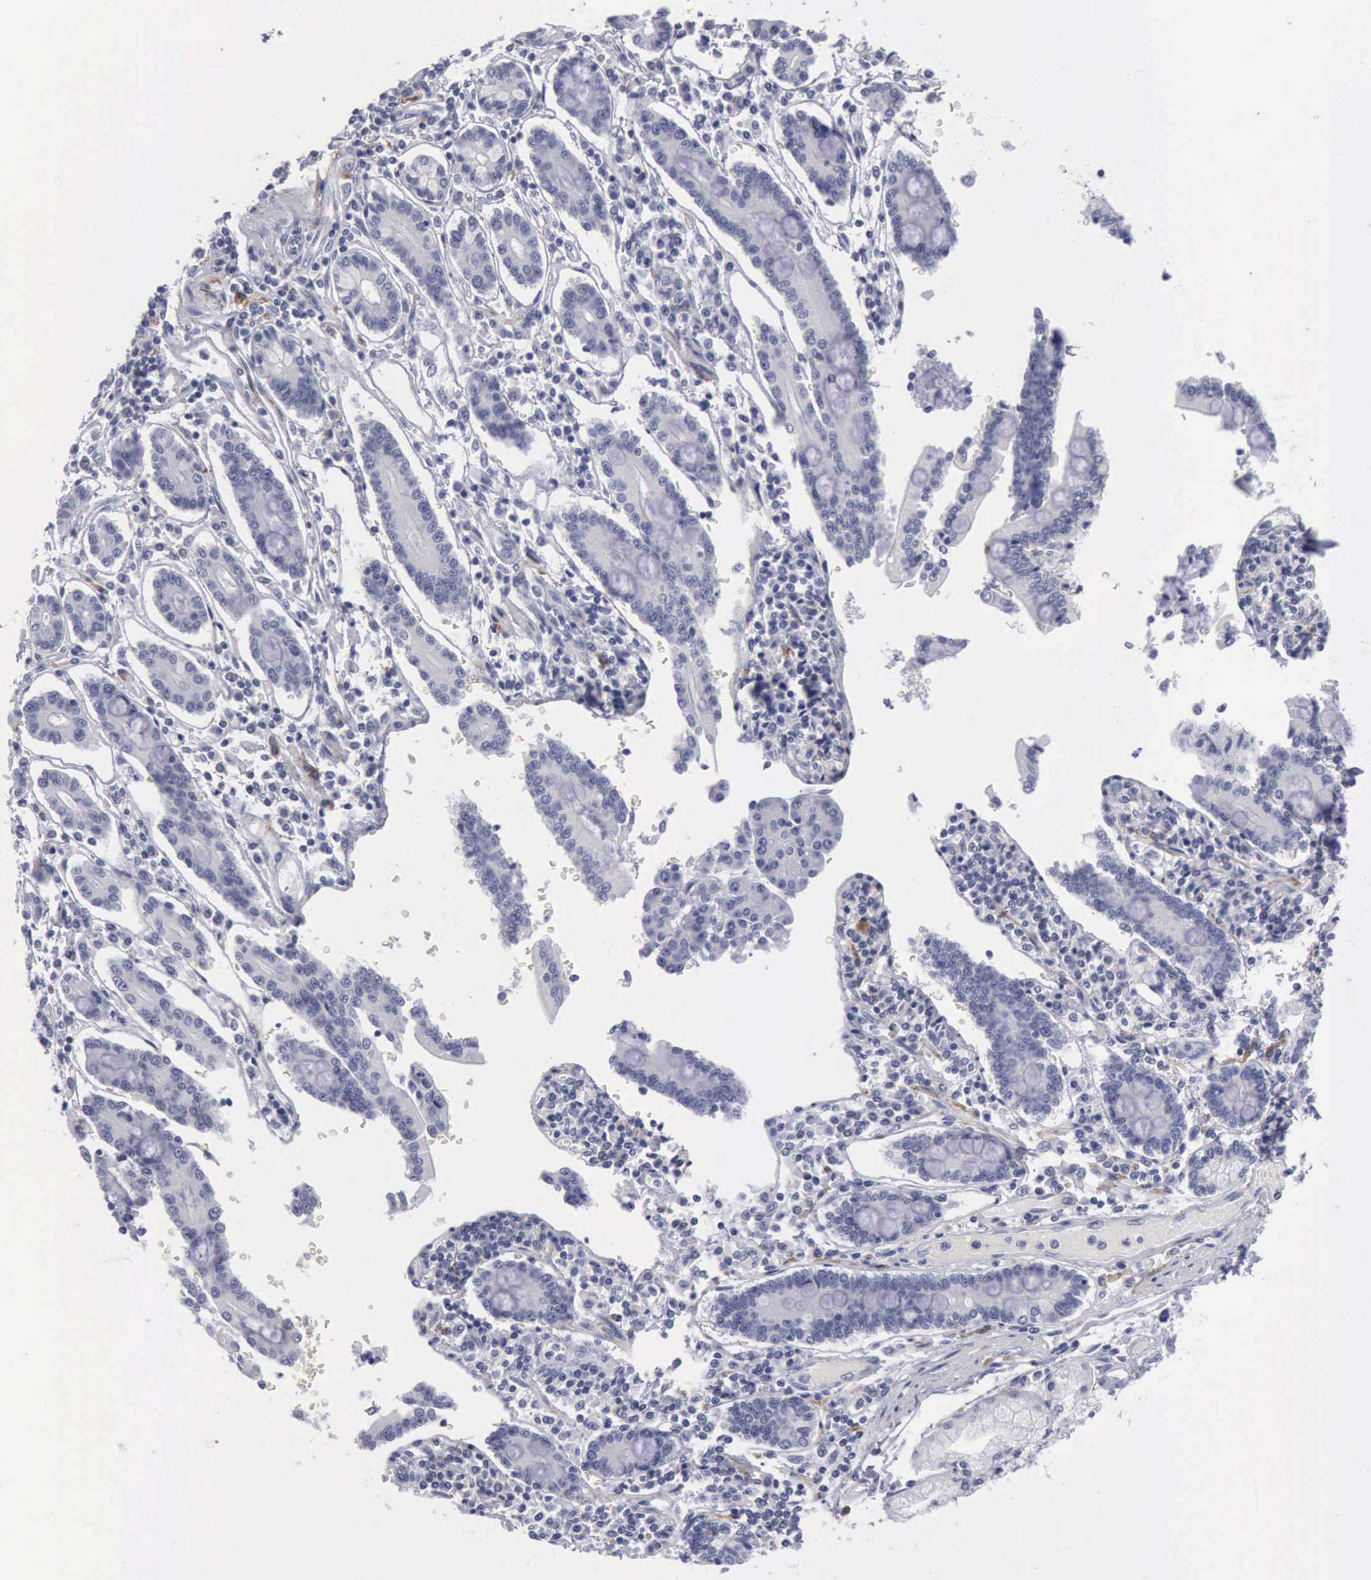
{"staining": {"intensity": "negative", "quantity": "none", "location": "none"}, "tissue": "pancreatic cancer", "cell_type": "Tumor cells", "image_type": "cancer", "snomed": [{"axis": "morphology", "description": "Adenocarcinoma, NOS"}, {"axis": "topography", "description": "Pancreas"}], "caption": "The micrograph shows no staining of tumor cells in pancreatic cancer (adenocarcinoma).", "gene": "CDH2", "patient": {"sex": "female", "age": 57}}